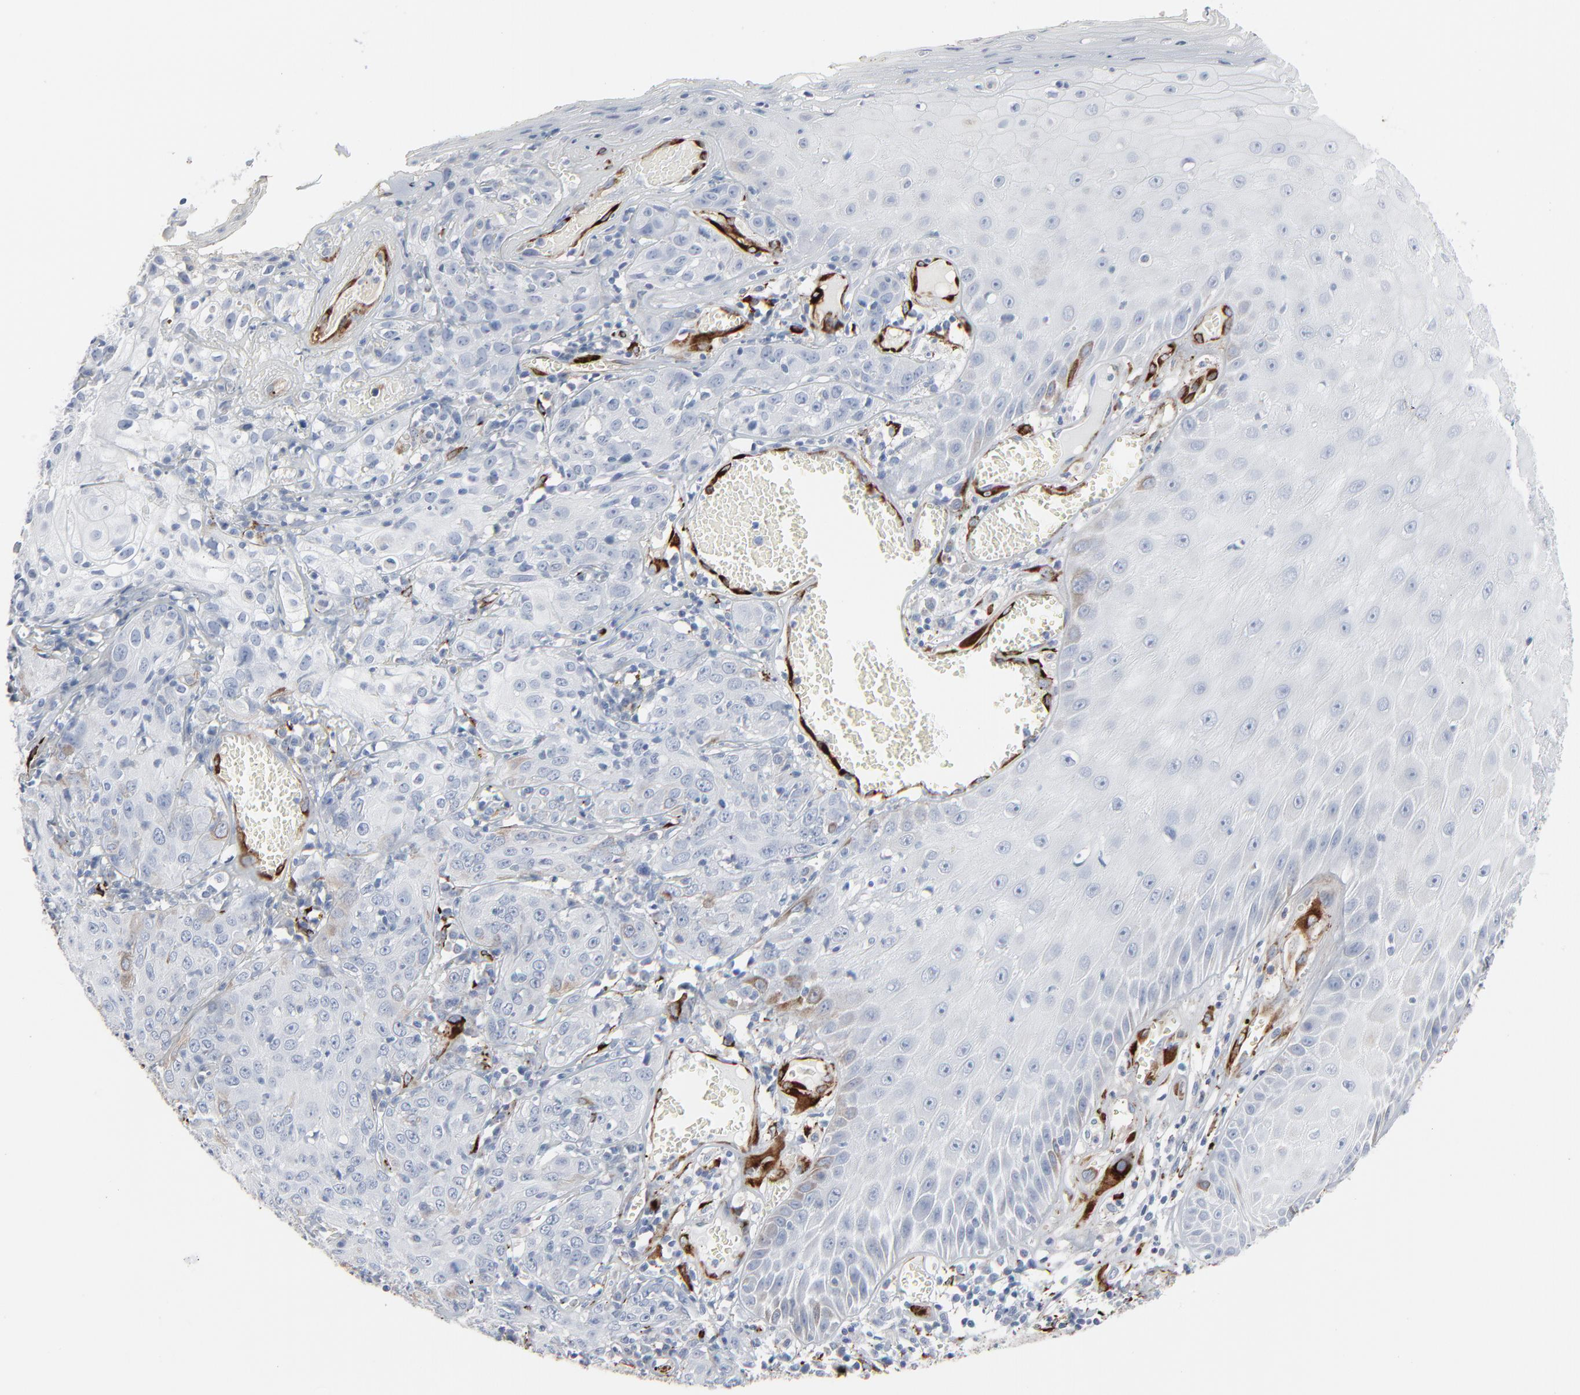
{"staining": {"intensity": "negative", "quantity": "none", "location": "none"}, "tissue": "skin cancer", "cell_type": "Tumor cells", "image_type": "cancer", "snomed": [{"axis": "morphology", "description": "Squamous cell carcinoma, NOS"}, {"axis": "topography", "description": "Skin"}], "caption": "Immunohistochemistry micrograph of human squamous cell carcinoma (skin) stained for a protein (brown), which displays no expression in tumor cells.", "gene": "BGN", "patient": {"sex": "male", "age": 65}}